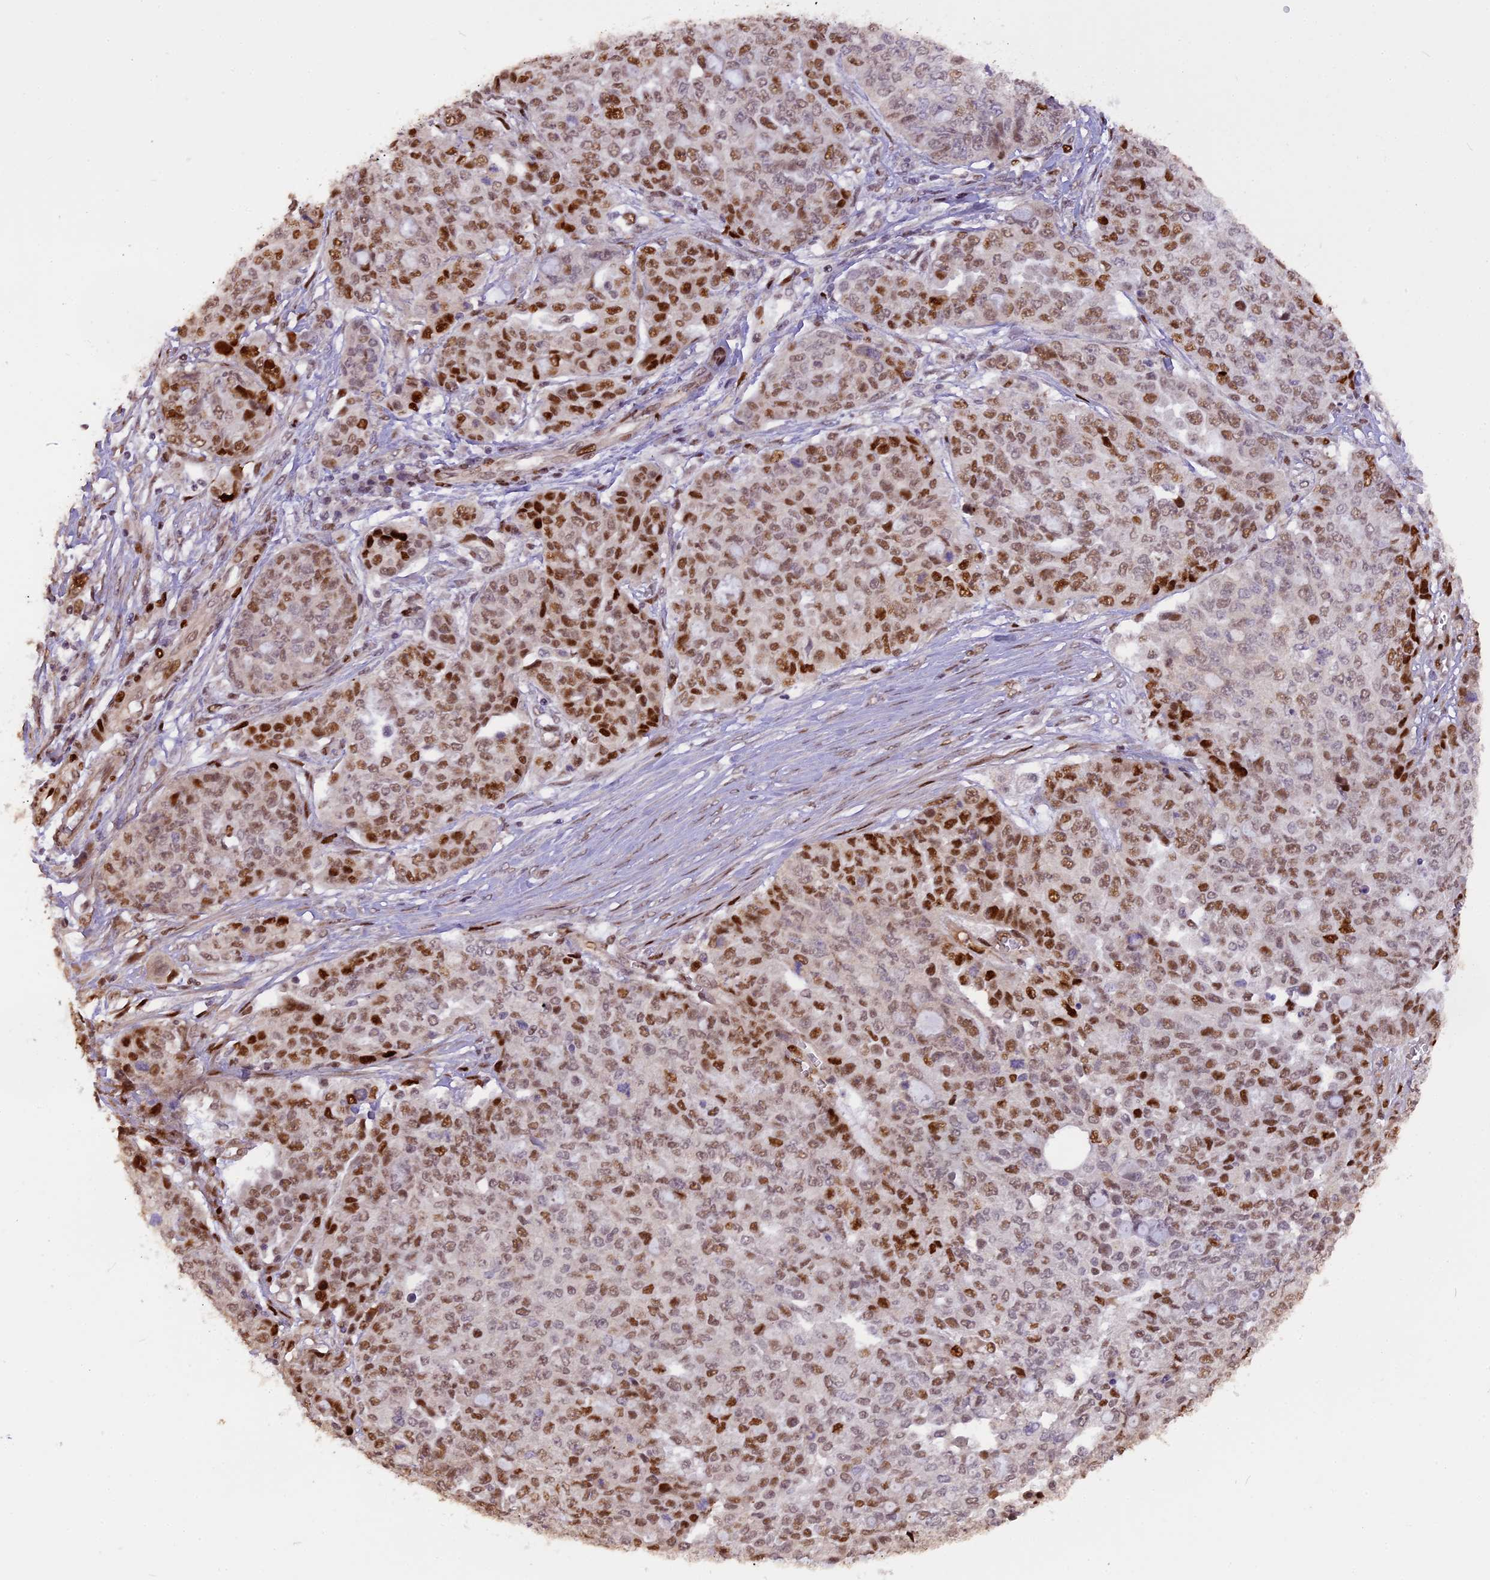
{"staining": {"intensity": "strong", "quantity": "25%-75%", "location": "nuclear"}, "tissue": "ovarian cancer", "cell_type": "Tumor cells", "image_type": "cancer", "snomed": [{"axis": "morphology", "description": "Cystadenocarcinoma, serous, NOS"}, {"axis": "topography", "description": "Soft tissue"}, {"axis": "topography", "description": "Ovary"}], "caption": "Immunohistochemistry of ovarian cancer (serous cystadenocarcinoma) demonstrates high levels of strong nuclear staining in about 25%-75% of tumor cells.", "gene": "MICALL1", "patient": {"sex": "female", "age": 57}}